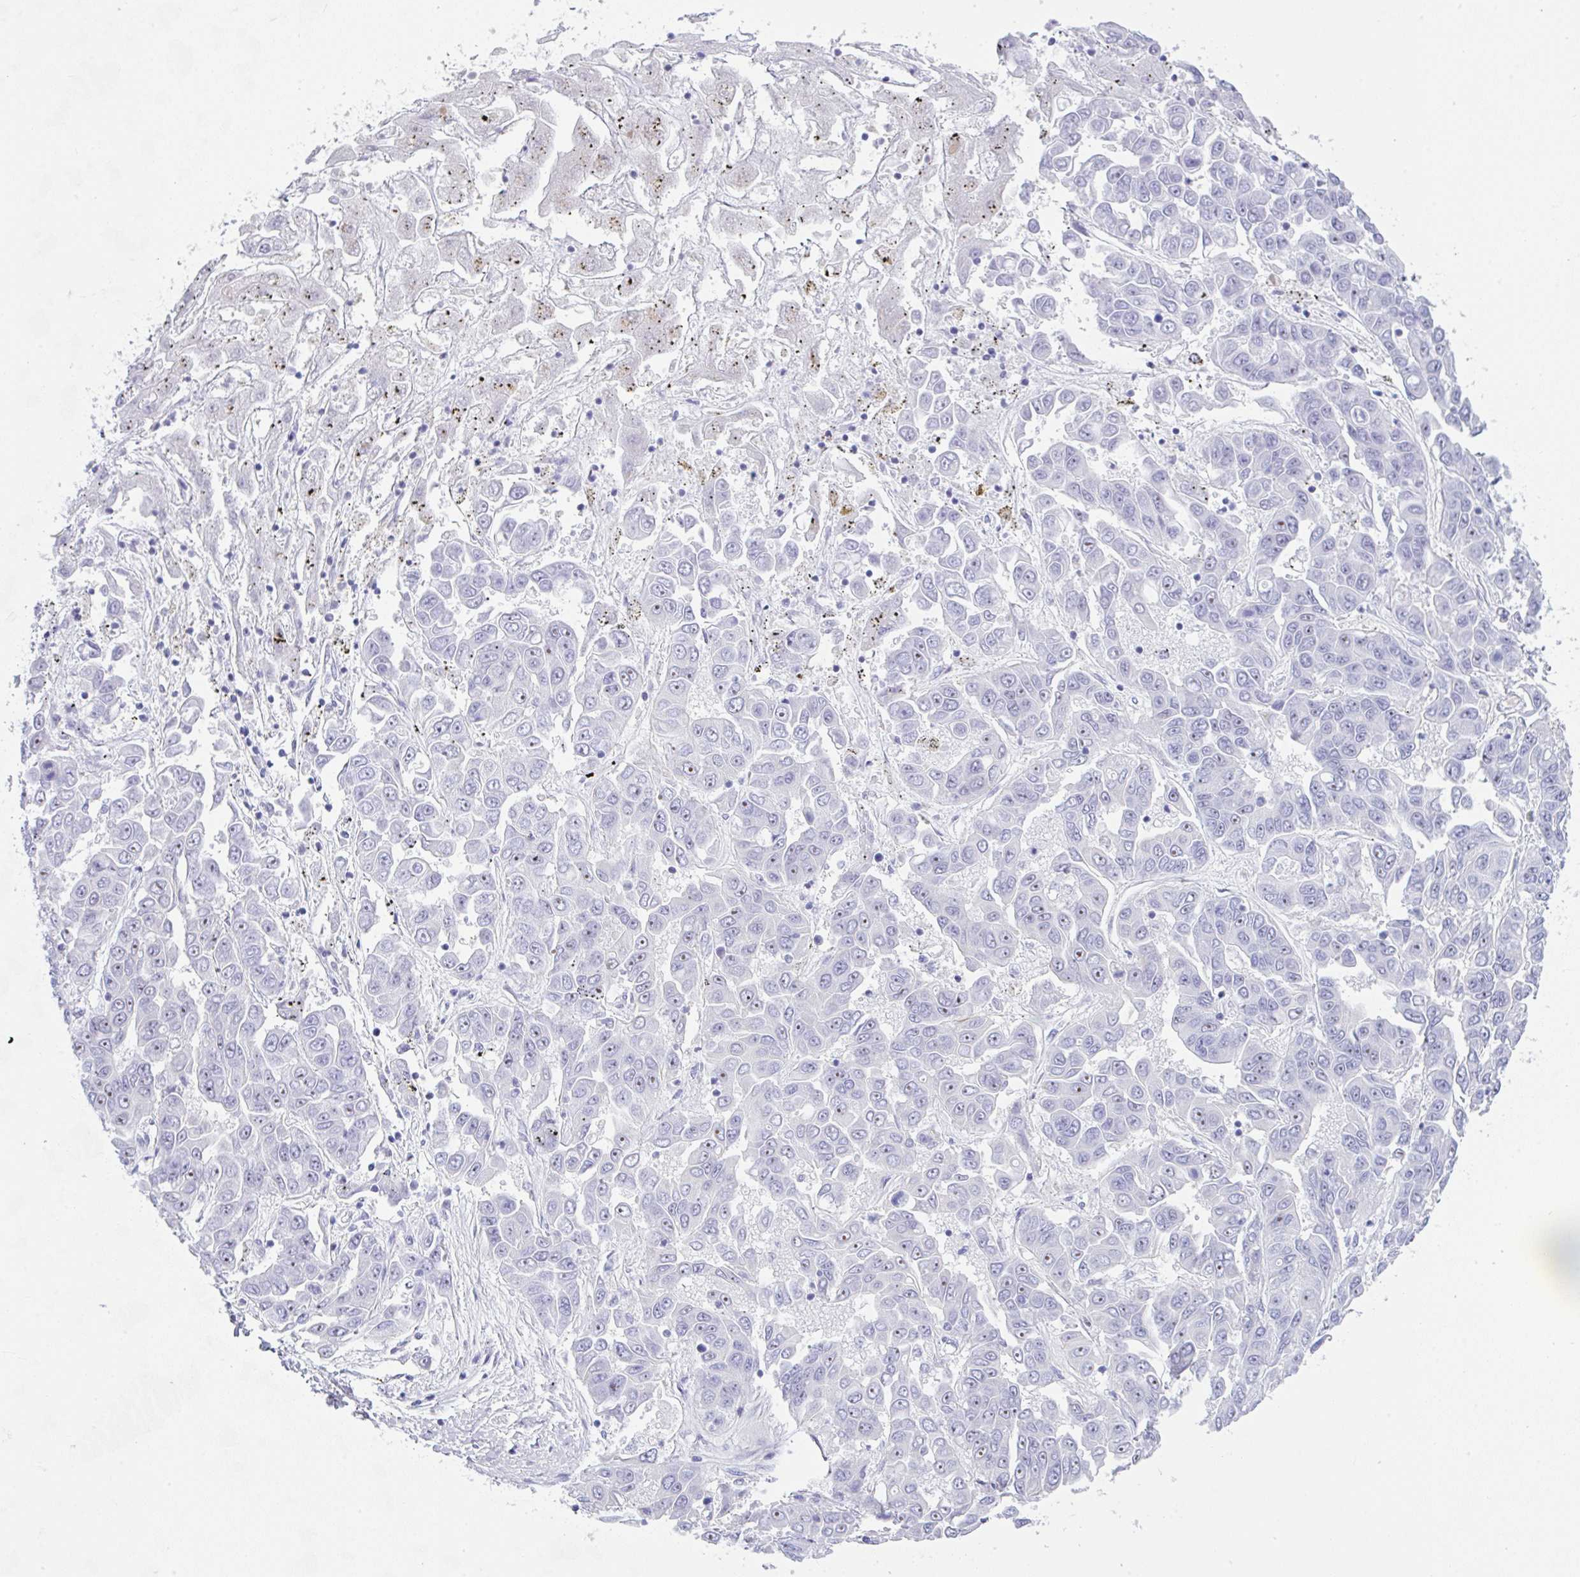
{"staining": {"intensity": "negative", "quantity": "none", "location": "none"}, "tissue": "liver cancer", "cell_type": "Tumor cells", "image_type": "cancer", "snomed": [{"axis": "morphology", "description": "Cholangiocarcinoma"}, {"axis": "topography", "description": "Liver"}], "caption": "Protein analysis of liver cholangiocarcinoma exhibits no significant staining in tumor cells. (DAB (3,3'-diaminobenzidine) immunohistochemistry (IHC) visualized using brightfield microscopy, high magnification).", "gene": "NDUFAF8", "patient": {"sex": "female", "age": 52}}